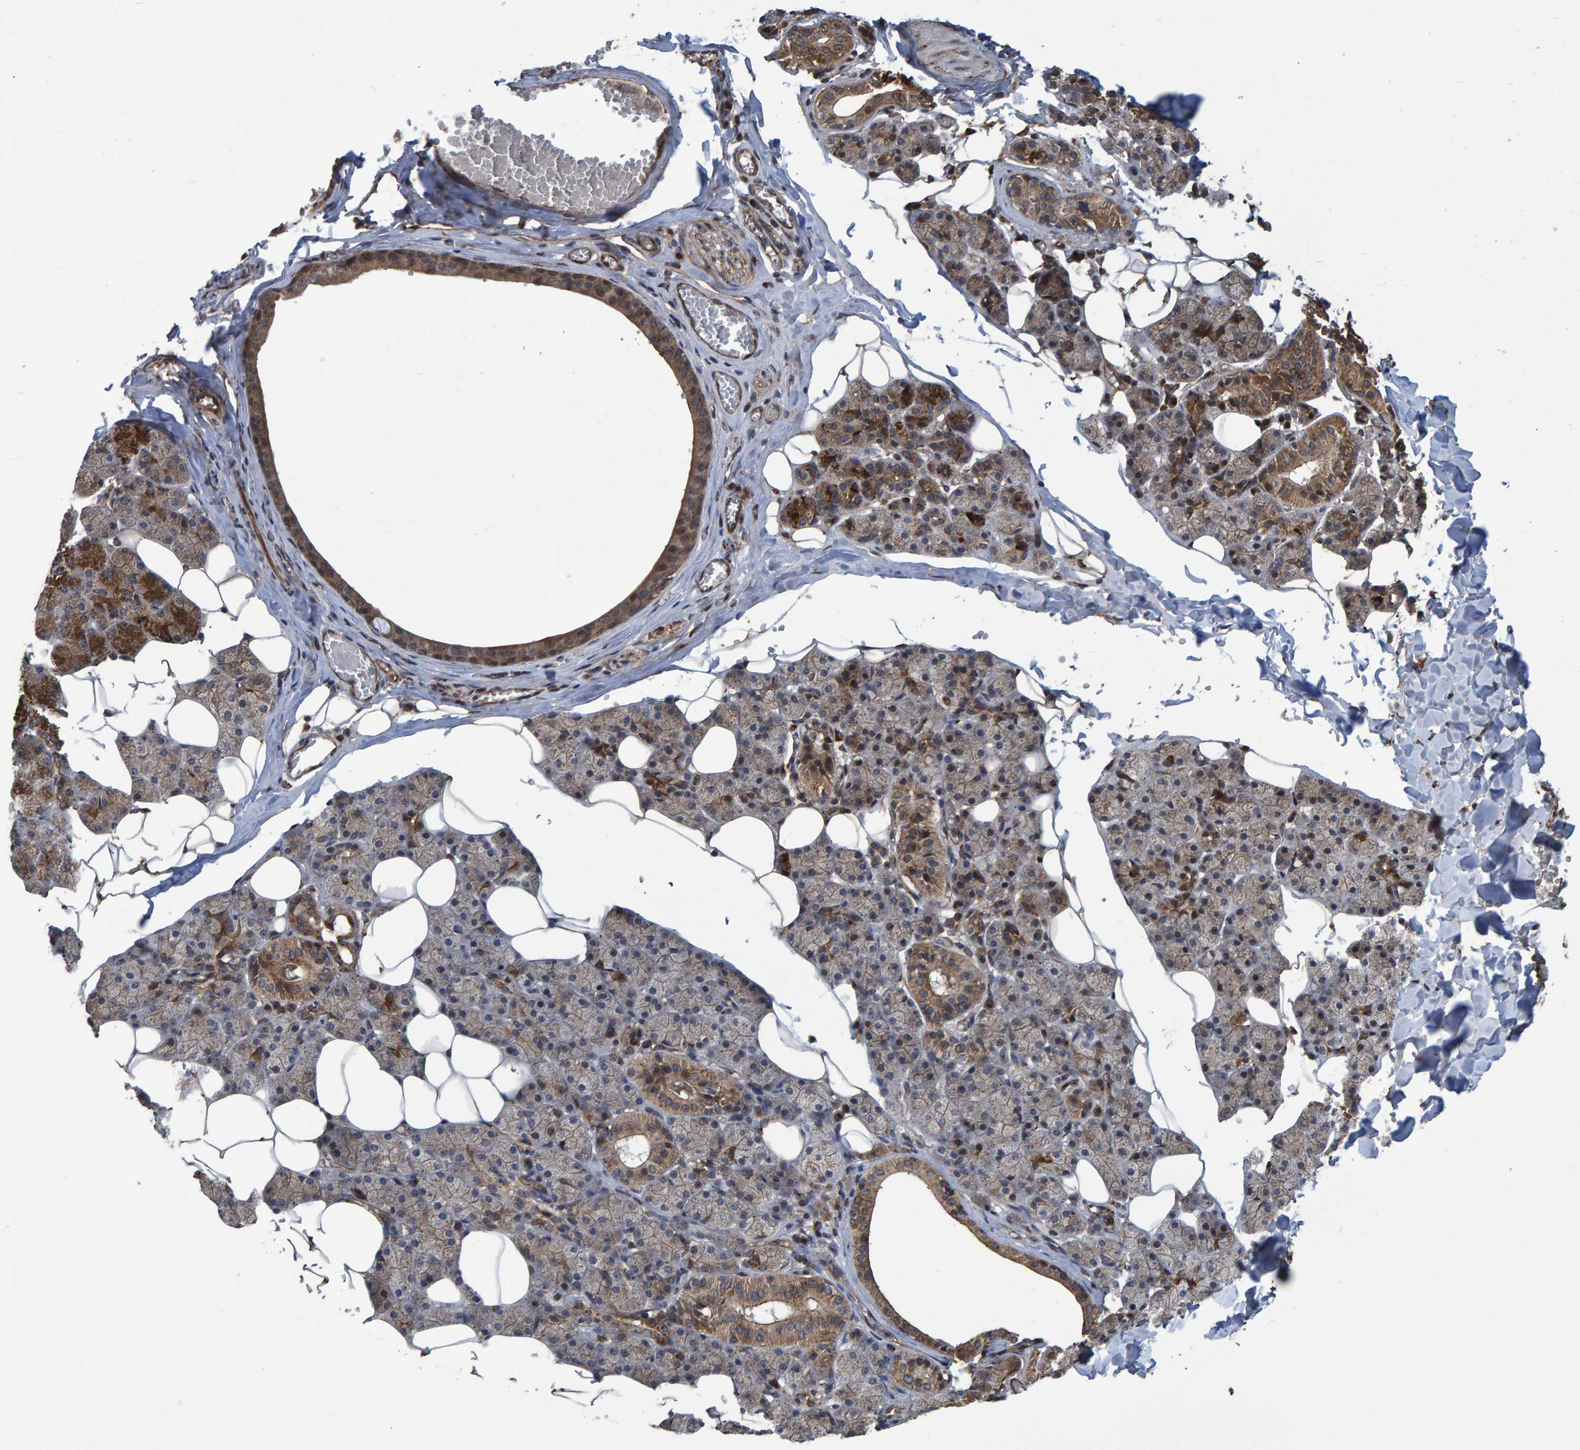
{"staining": {"intensity": "strong", "quantity": "25%-75%", "location": "cytoplasmic/membranous"}, "tissue": "salivary gland", "cell_type": "Glandular cells", "image_type": "normal", "snomed": [{"axis": "morphology", "description": "Normal tissue, NOS"}, {"axis": "topography", "description": "Salivary gland"}], "caption": "A histopathology image of human salivary gland stained for a protein shows strong cytoplasmic/membranous brown staining in glandular cells. (DAB (3,3'-diaminobenzidine) = brown stain, brightfield microscopy at high magnification).", "gene": "TRIM68", "patient": {"sex": "female", "age": 33}}